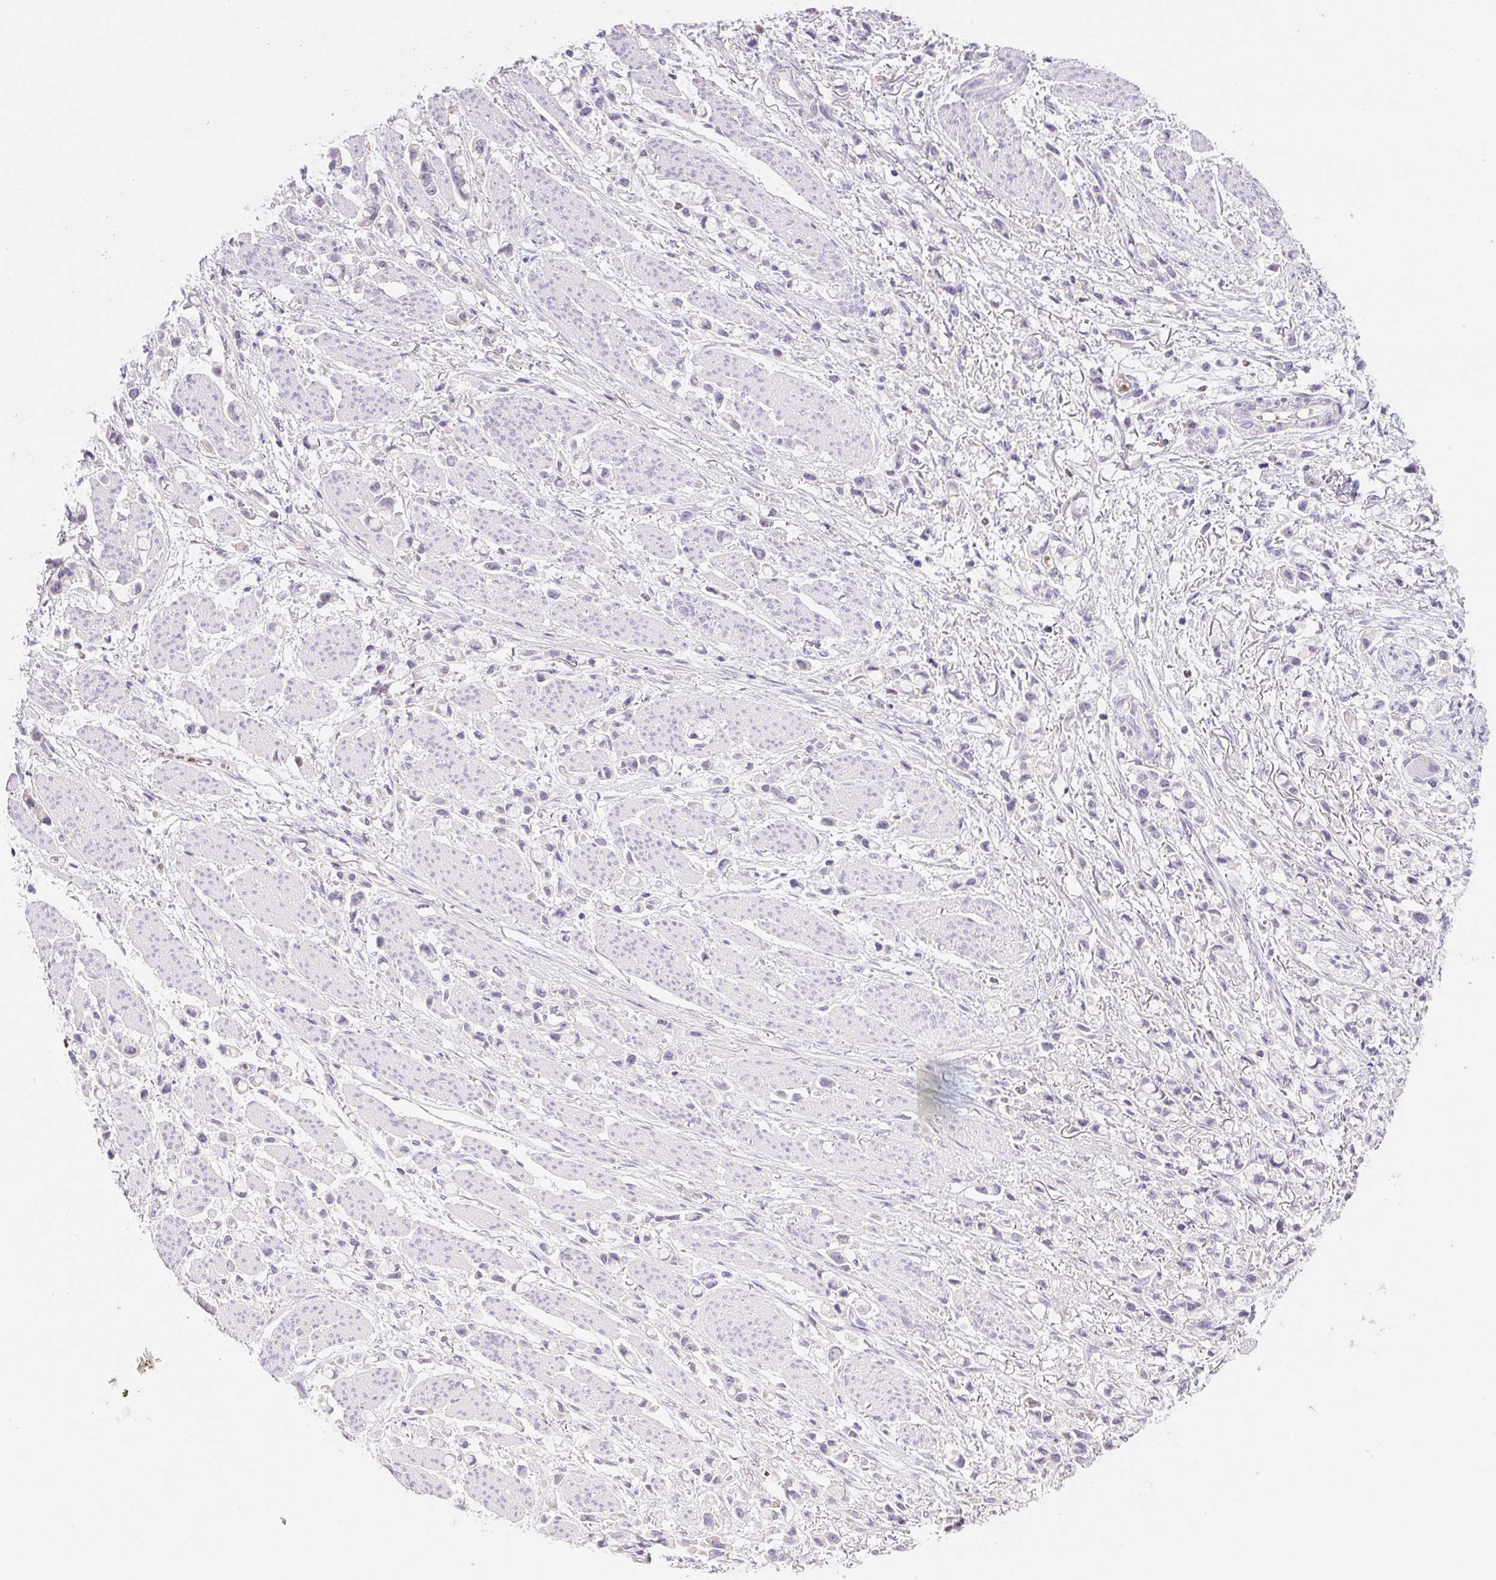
{"staining": {"intensity": "negative", "quantity": "none", "location": "none"}, "tissue": "stomach cancer", "cell_type": "Tumor cells", "image_type": "cancer", "snomed": [{"axis": "morphology", "description": "Adenocarcinoma, NOS"}, {"axis": "topography", "description": "Stomach"}], "caption": "High power microscopy histopathology image of an IHC photomicrograph of adenocarcinoma (stomach), revealing no significant staining in tumor cells. (DAB IHC, high magnification).", "gene": "PADI4", "patient": {"sex": "female", "age": 81}}